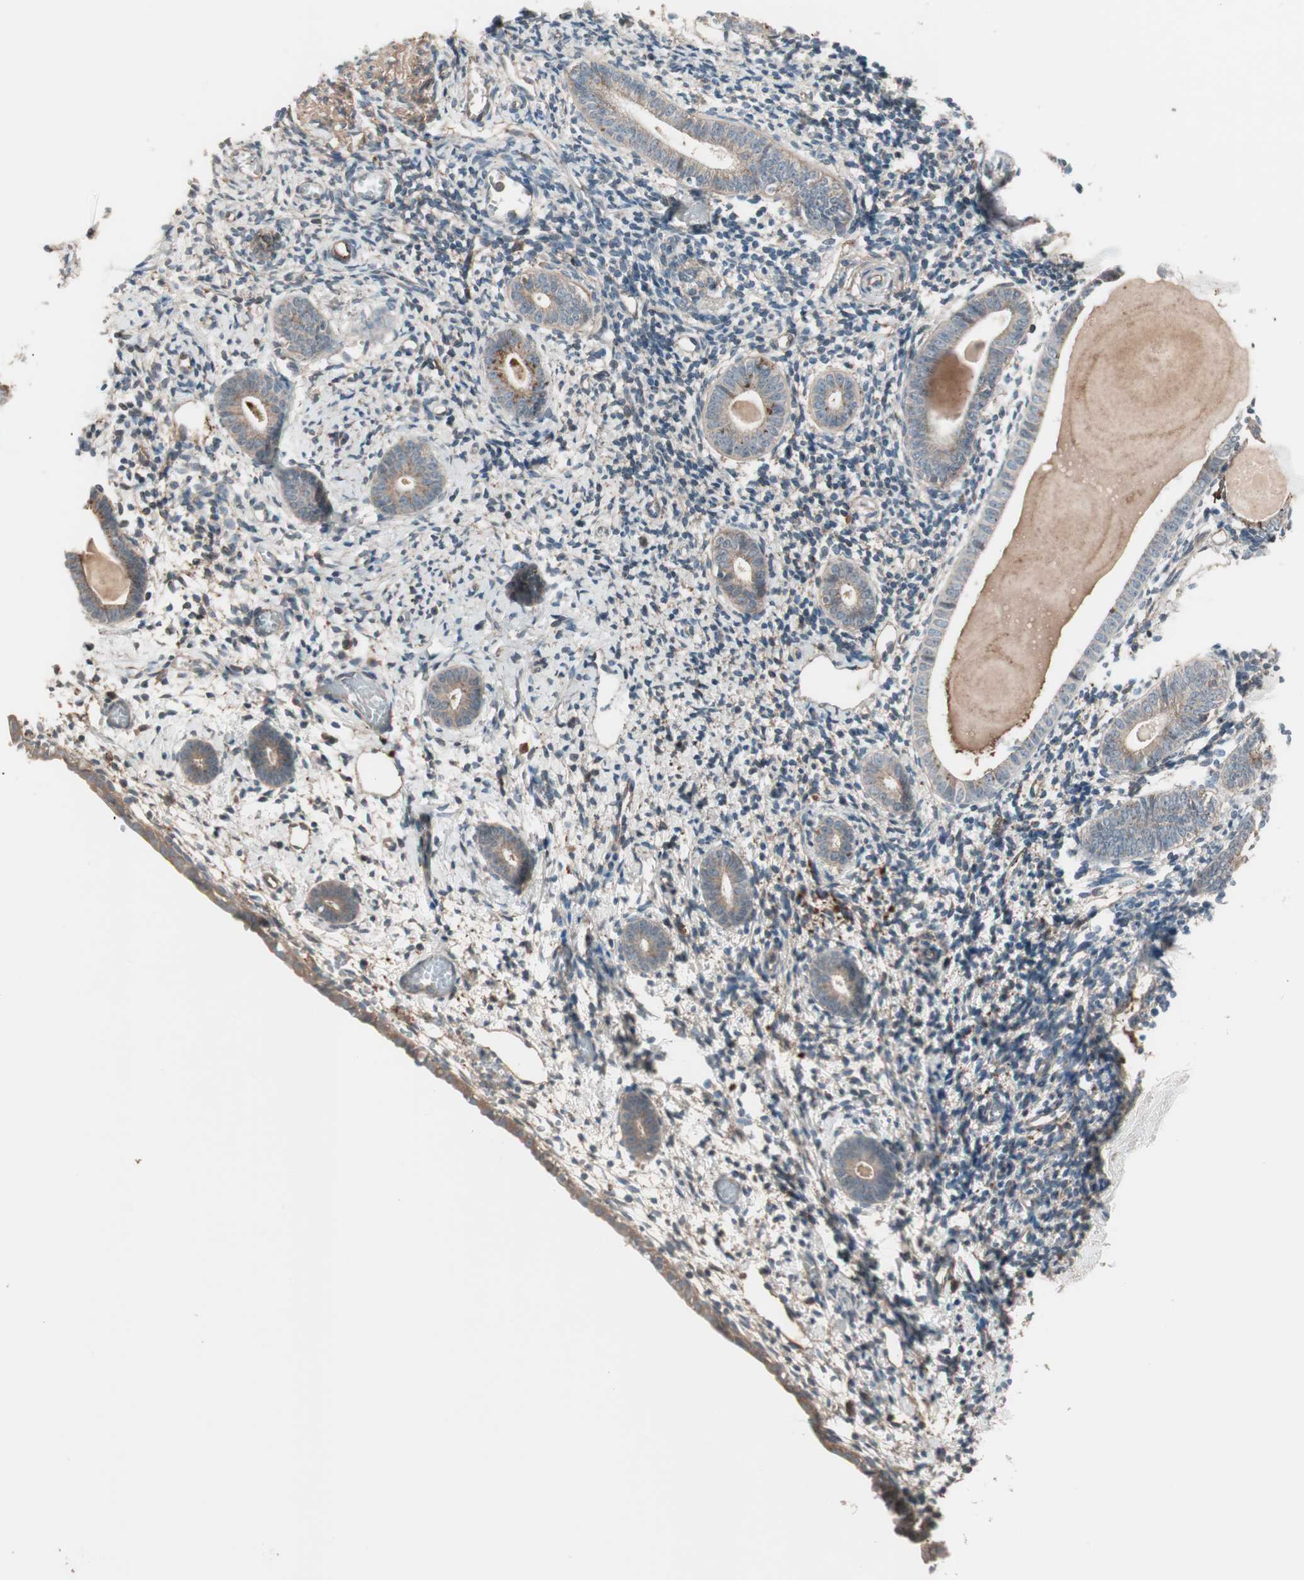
{"staining": {"intensity": "weak", "quantity": "25%-75%", "location": "cytoplasmic/membranous"}, "tissue": "endometrium", "cell_type": "Cells in endometrial stroma", "image_type": "normal", "snomed": [{"axis": "morphology", "description": "Normal tissue, NOS"}, {"axis": "topography", "description": "Endometrium"}], "caption": "Protein staining of benign endometrium displays weak cytoplasmic/membranous positivity in approximately 25%-75% of cells in endometrial stroma. (DAB IHC with brightfield microscopy, high magnification).", "gene": "TFPI", "patient": {"sex": "female", "age": 71}}